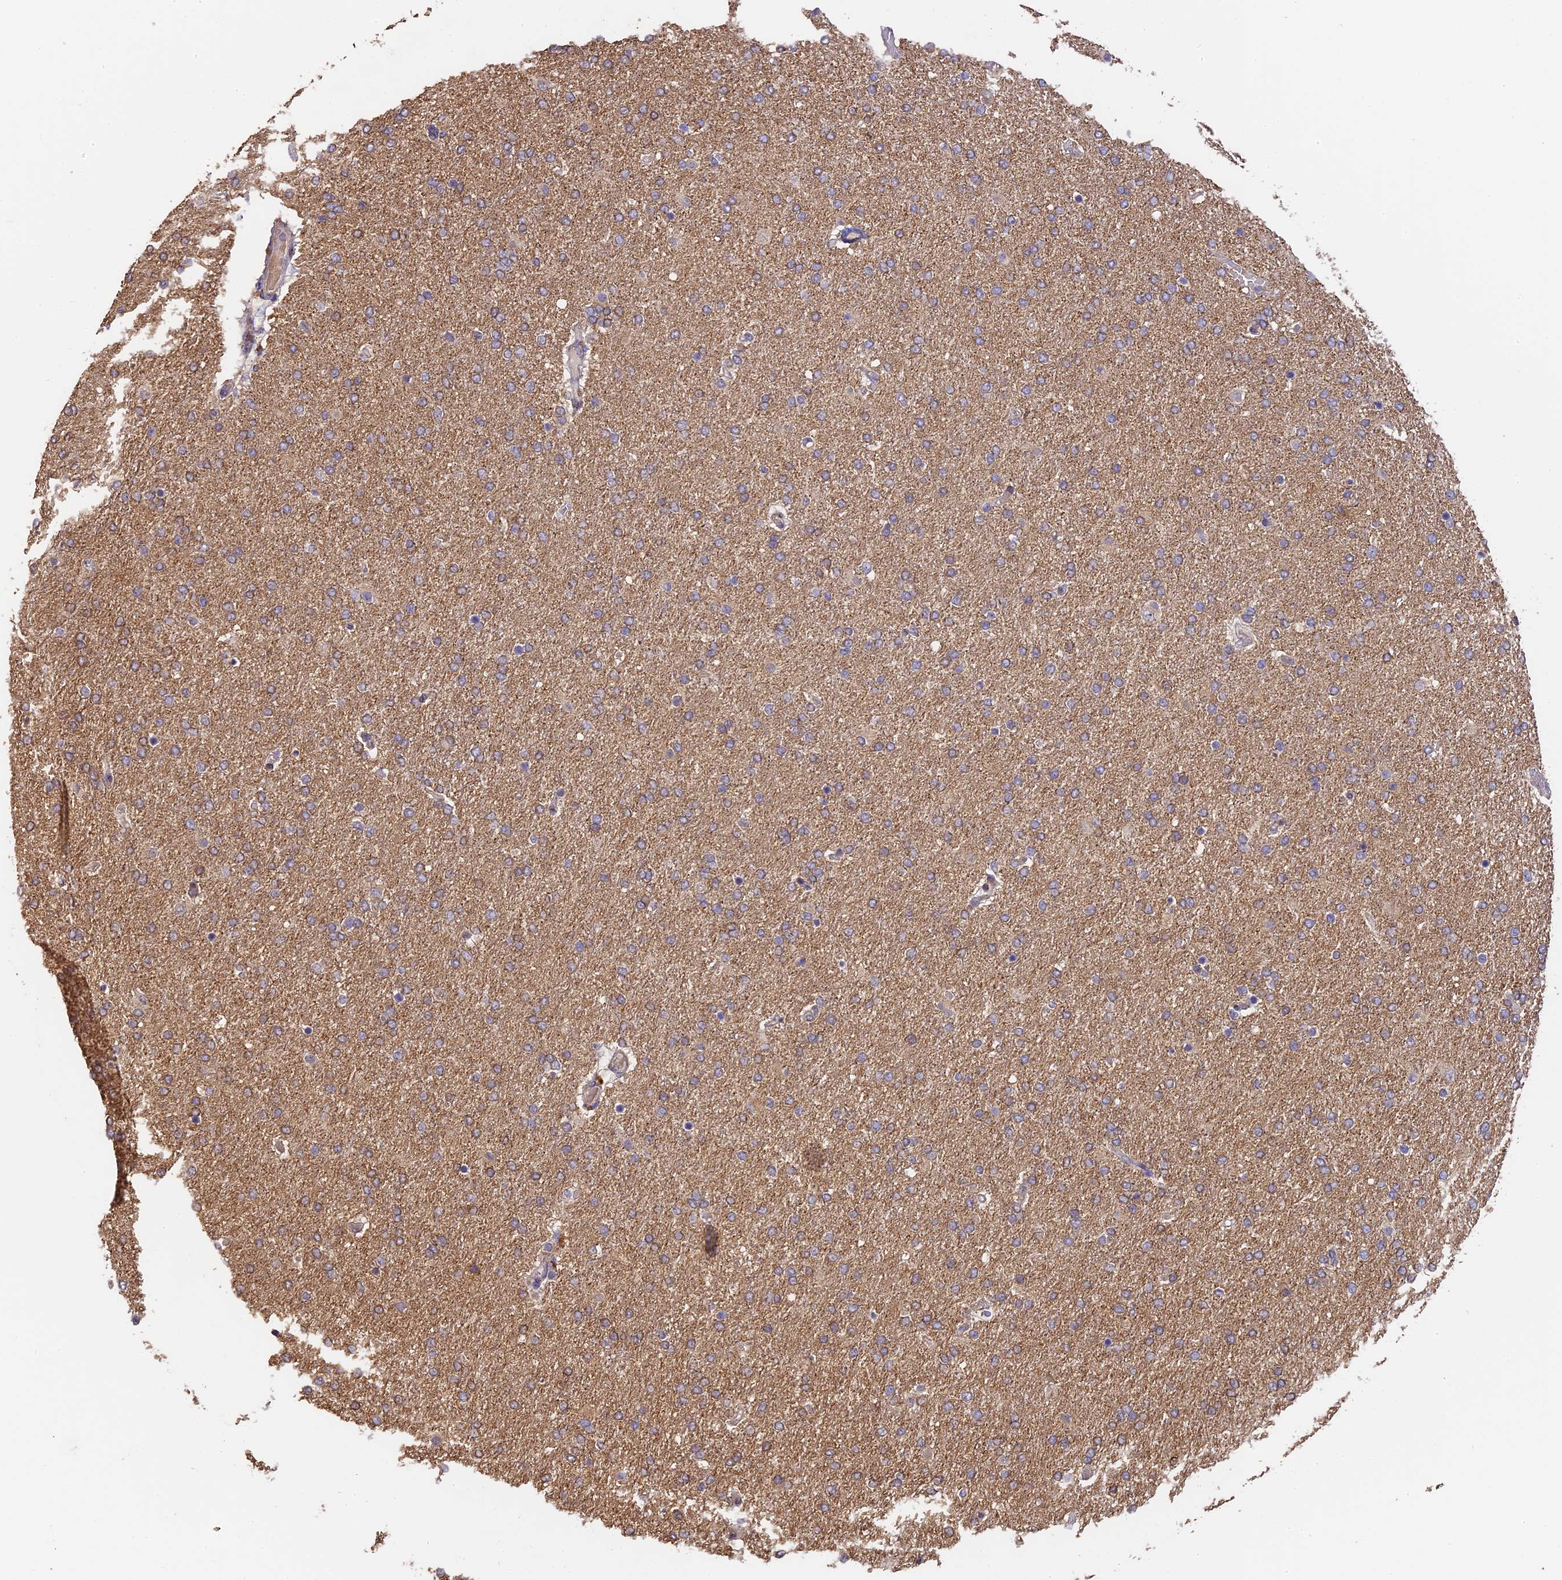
{"staining": {"intensity": "weak", "quantity": "25%-75%", "location": "cytoplasmic/membranous"}, "tissue": "glioma", "cell_type": "Tumor cells", "image_type": "cancer", "snomed": [{"axis": "morphology", "description": "Glioma, malignant, High grade"}, {"axis": "topography", "description": "Brain"}], "caption": "High-power microscopy captured an immunohistochemistry (IHC) image of malignant glioma (high-grade), revealing weak cytoplasmic/membranous expression in about 25%-75% of tumor cells.", "gene": "SLC11A1", "patient": {"sex": "male", "age": 72}}